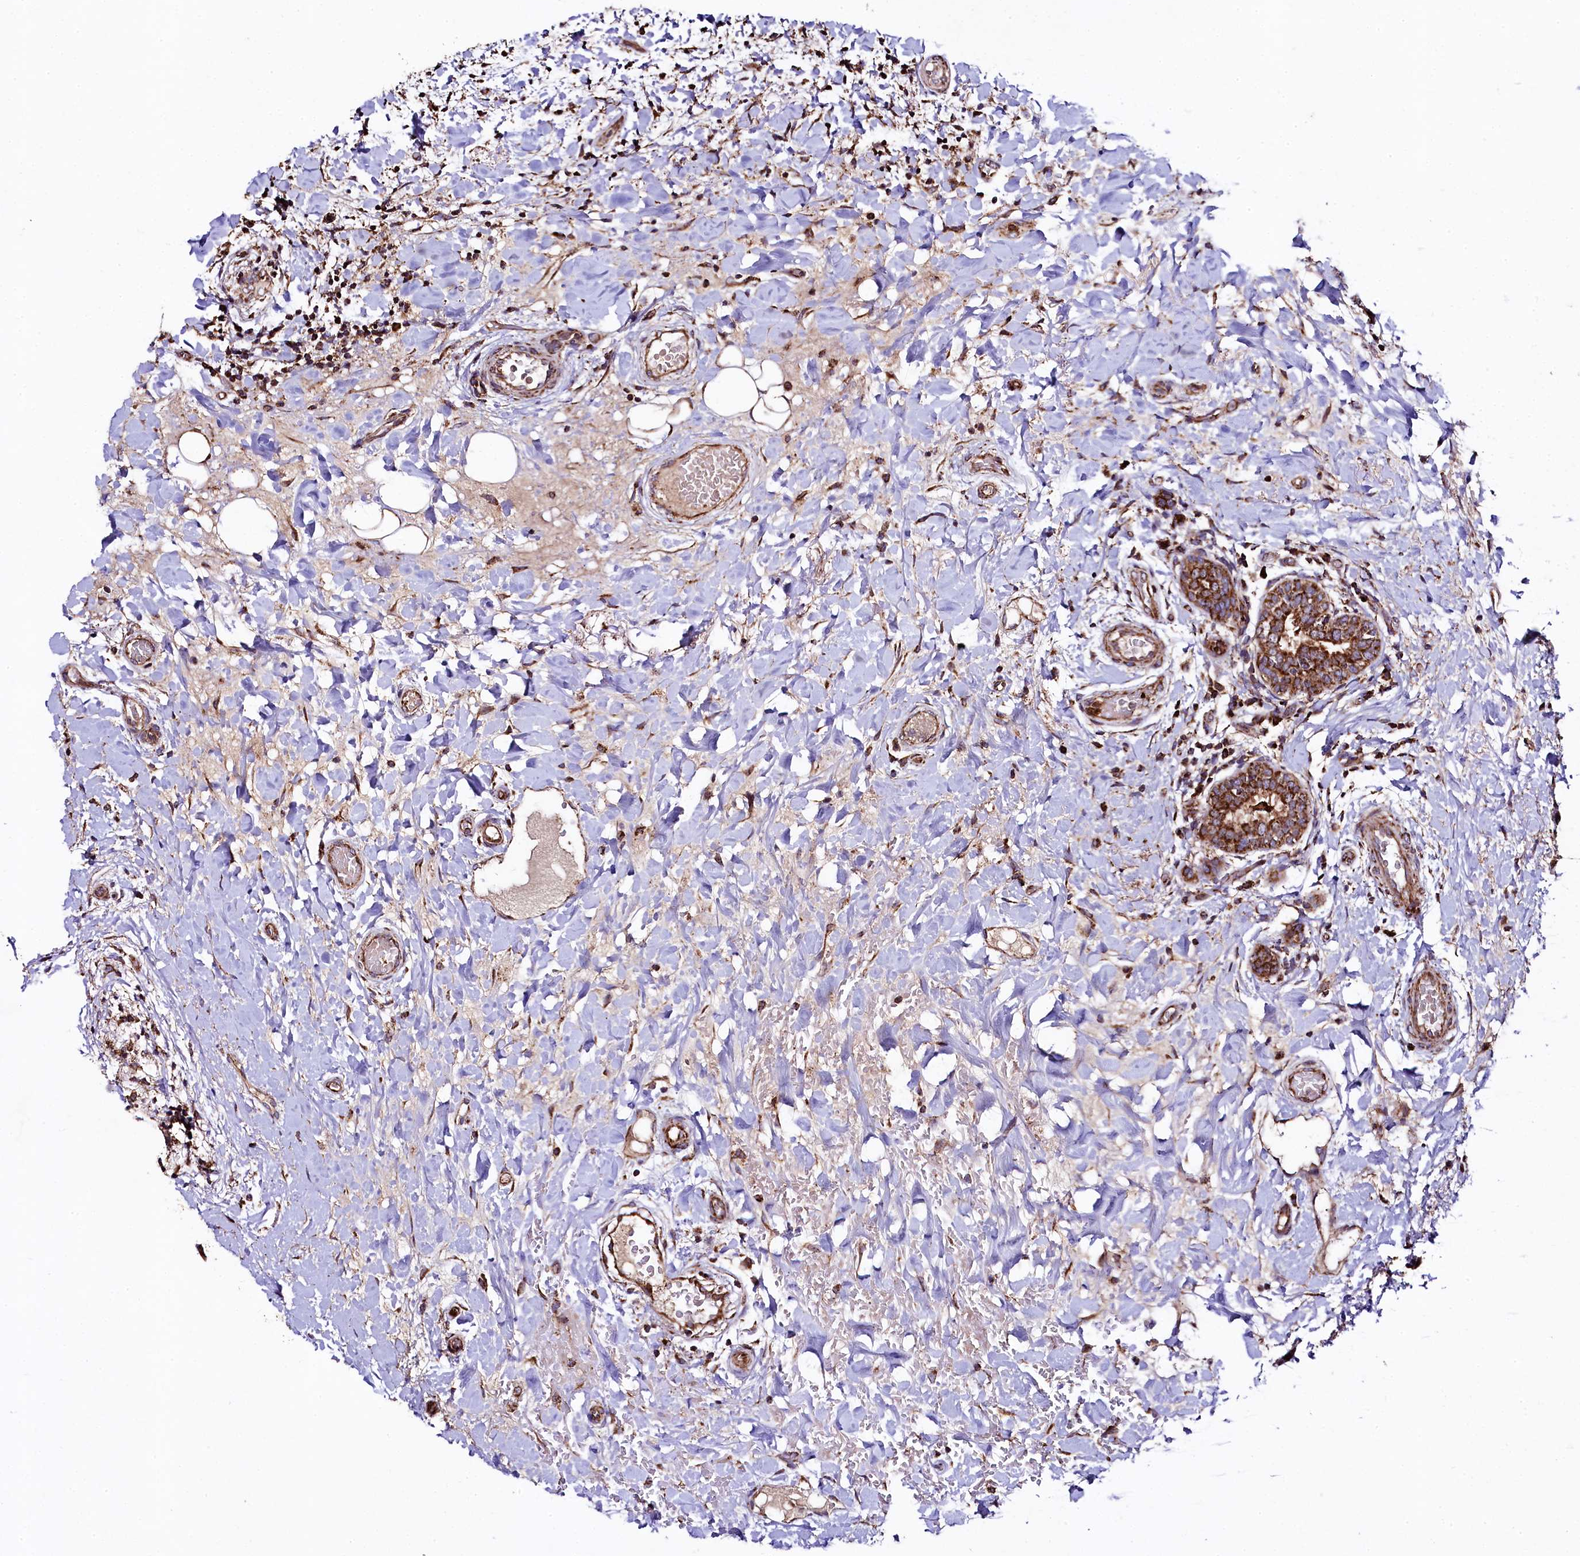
{"staining": {"intensity": "strong", "quantity": ">75%", "location": "cytoplasmic/membranous"}, "tissue": "breast cancer", "cell_type": "Tumor cells", "image_type": "cancer", "snomed": [{"axis": "morphology", "description": "Normal tissue, NOS"}, {"axis": "morphology", "description": "Duct carcinoma"}, {"axis": "topography", "description": "Breast"}], "caption": "Protein expression analysis of breast cancer (intraductal carcinoma) demonstrates strong cytoplasmic/membranous expression in approximately >75% of tumor cells.", "gene": "CLYBL", "patient": {"sex": "female", "age": 62}}